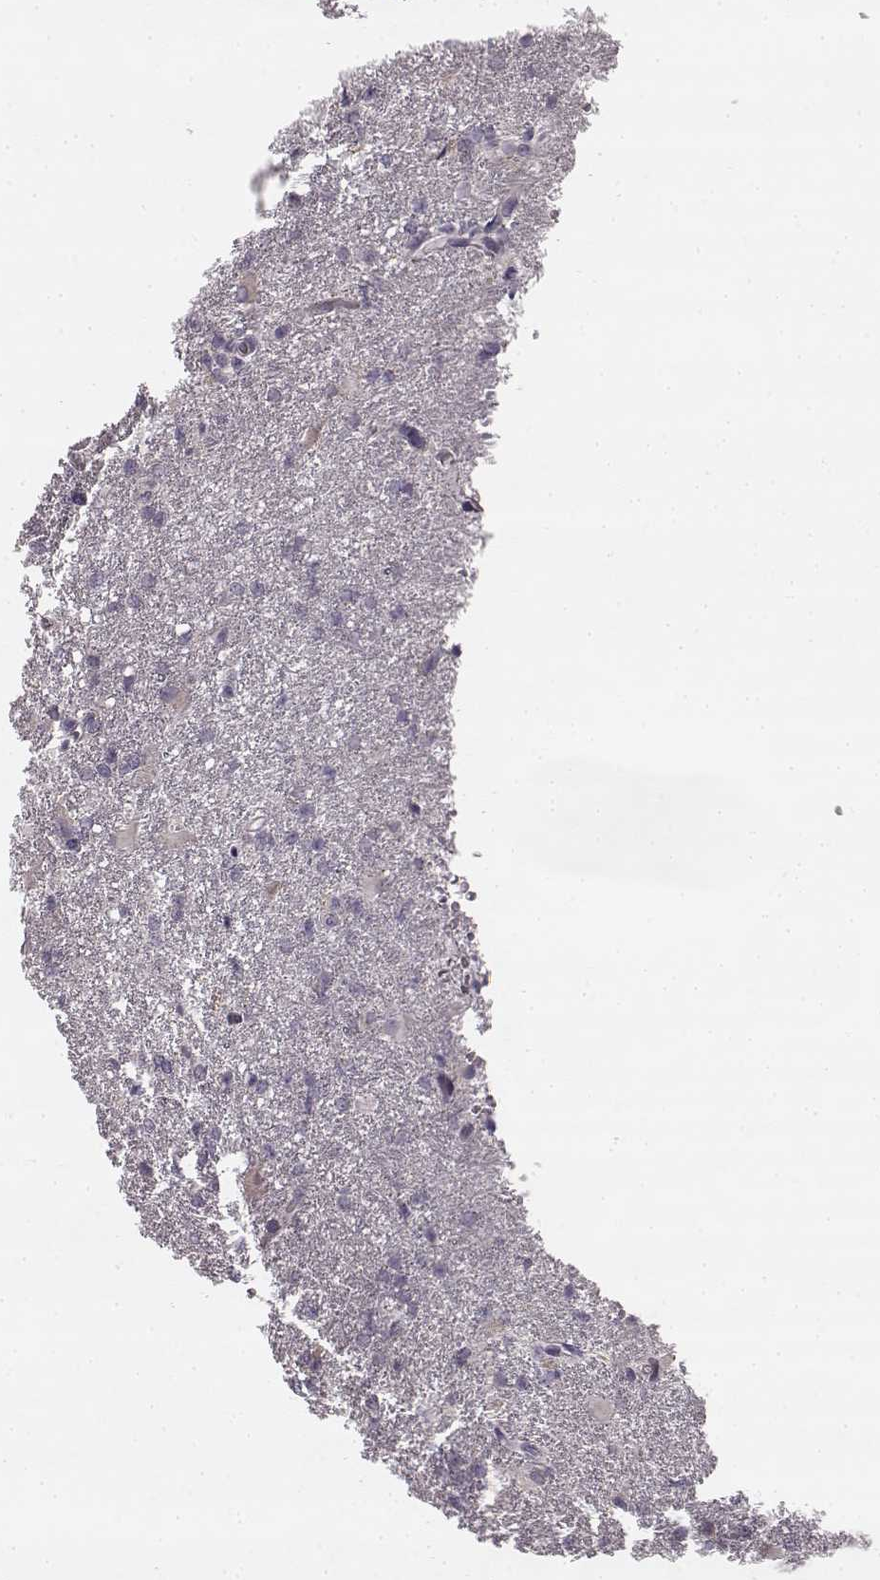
{"staining": {"intensity": "negative", "quantity": "none", "location": "none"}, "tissue": "glioma", "cell_type": "Tumor cells", "image_type": "cancer", "snomed": [{"axis": "morphology", "description": "Glioma, malignant, High grade"}, {"axis": "topography", "description": "Brain"}], "caption": "Immunohistochemistry of high-grade glioma (malignant) displays no expression in tumor cells.", "gene": "HMMR", "patient": {"sex": "male", "age": 68}}